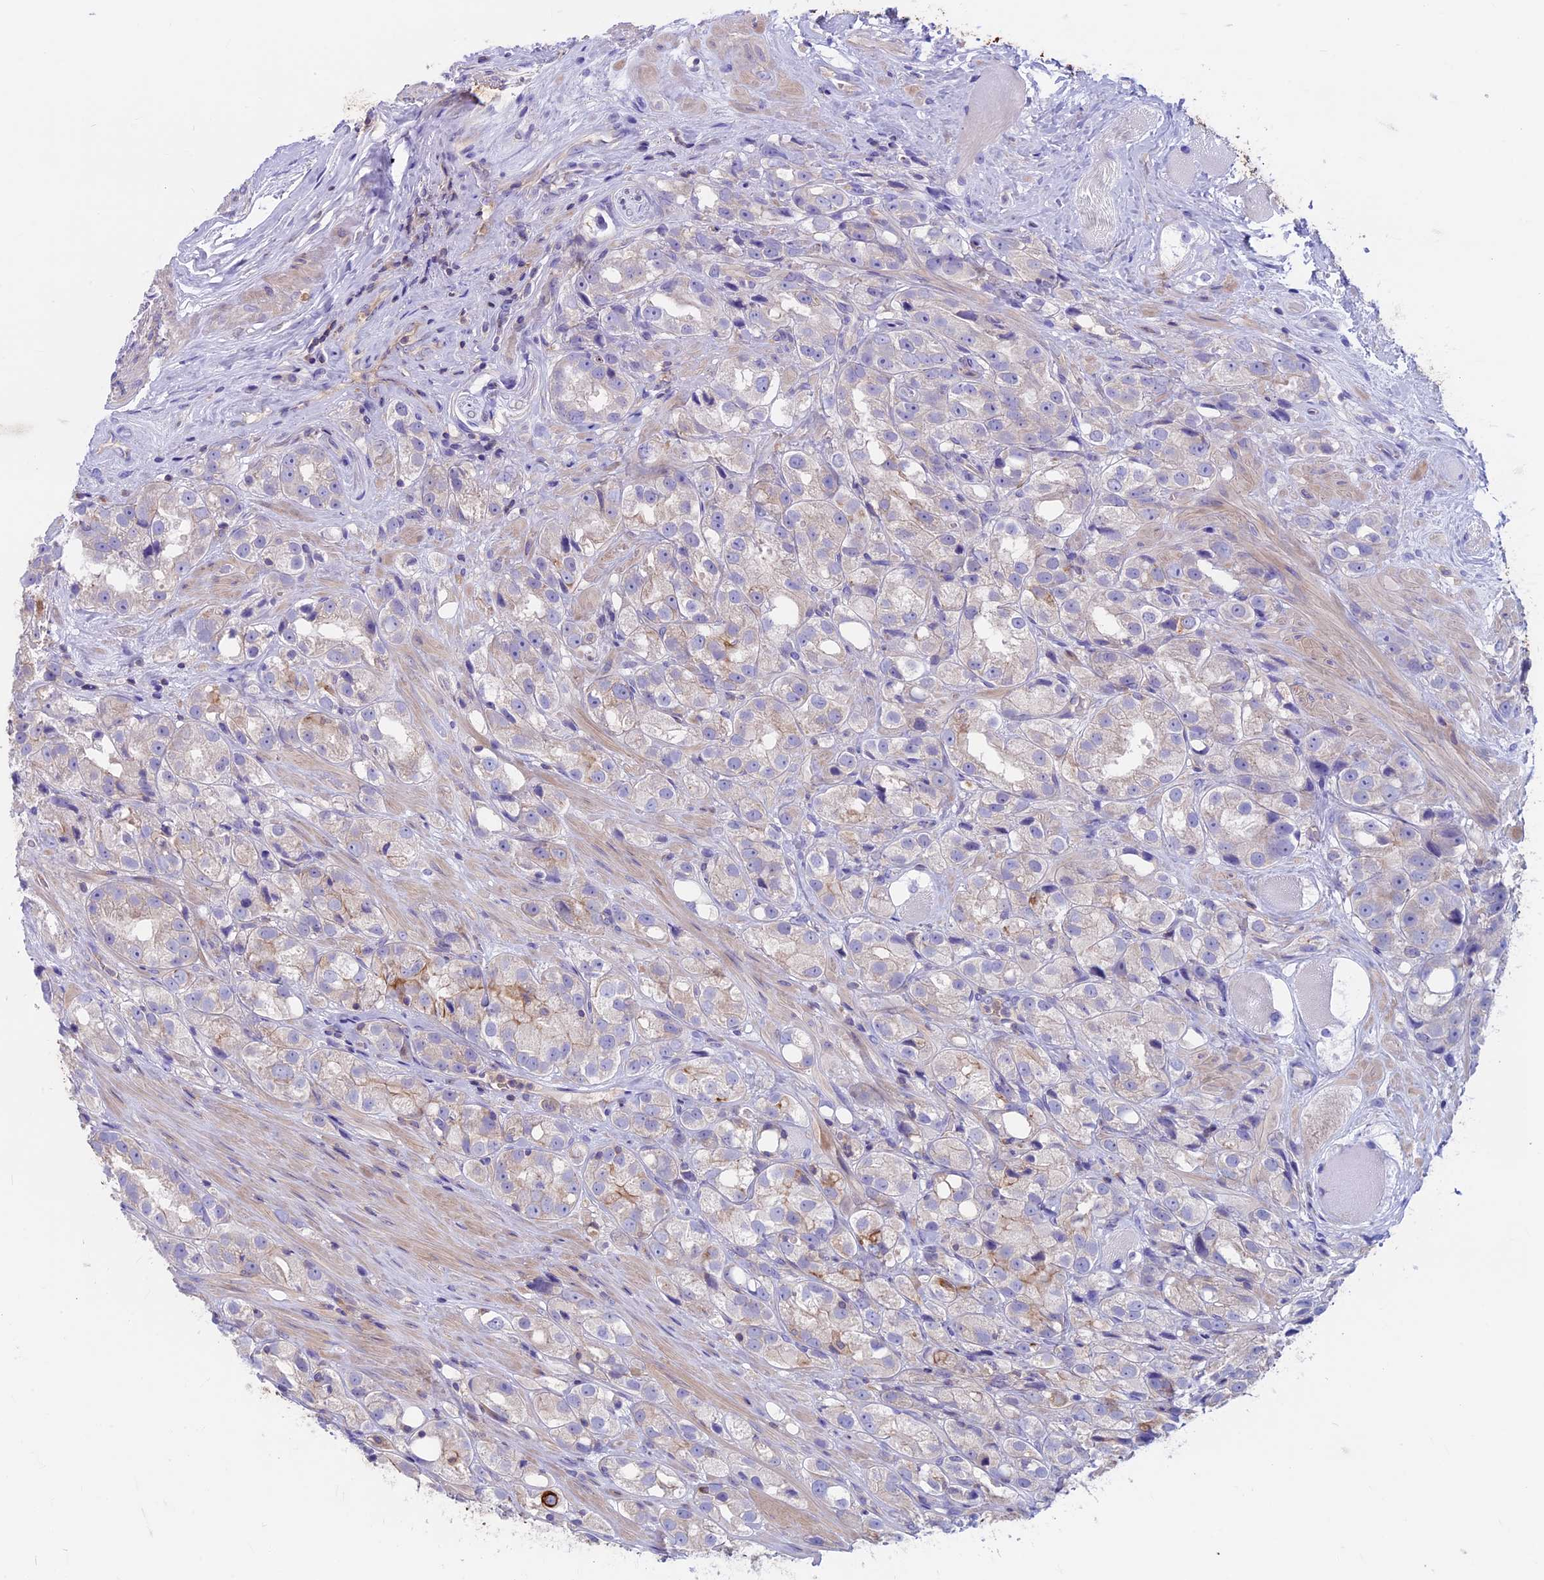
{"staining": {"intensity": "moderate", "quantity": "<25%", "location": "cytoplasmic/membranous"}, "tissue": "prostate cancer", "cell_type": "Tumor cells", "image_type": "cancer", "snomed": [{"axis": "morphology", "description": "Adenocarcinoma, NOS"}, {"axis": "topography", "description": "Prostate"}], "caption": "Protein staining displays moderate cytoplasmic/membranous expression in about <25% of tumor cells in adenocarcinoma (prostate).", "gene": "CDAN1", "patient": {"sex": "male", "age": 79}}